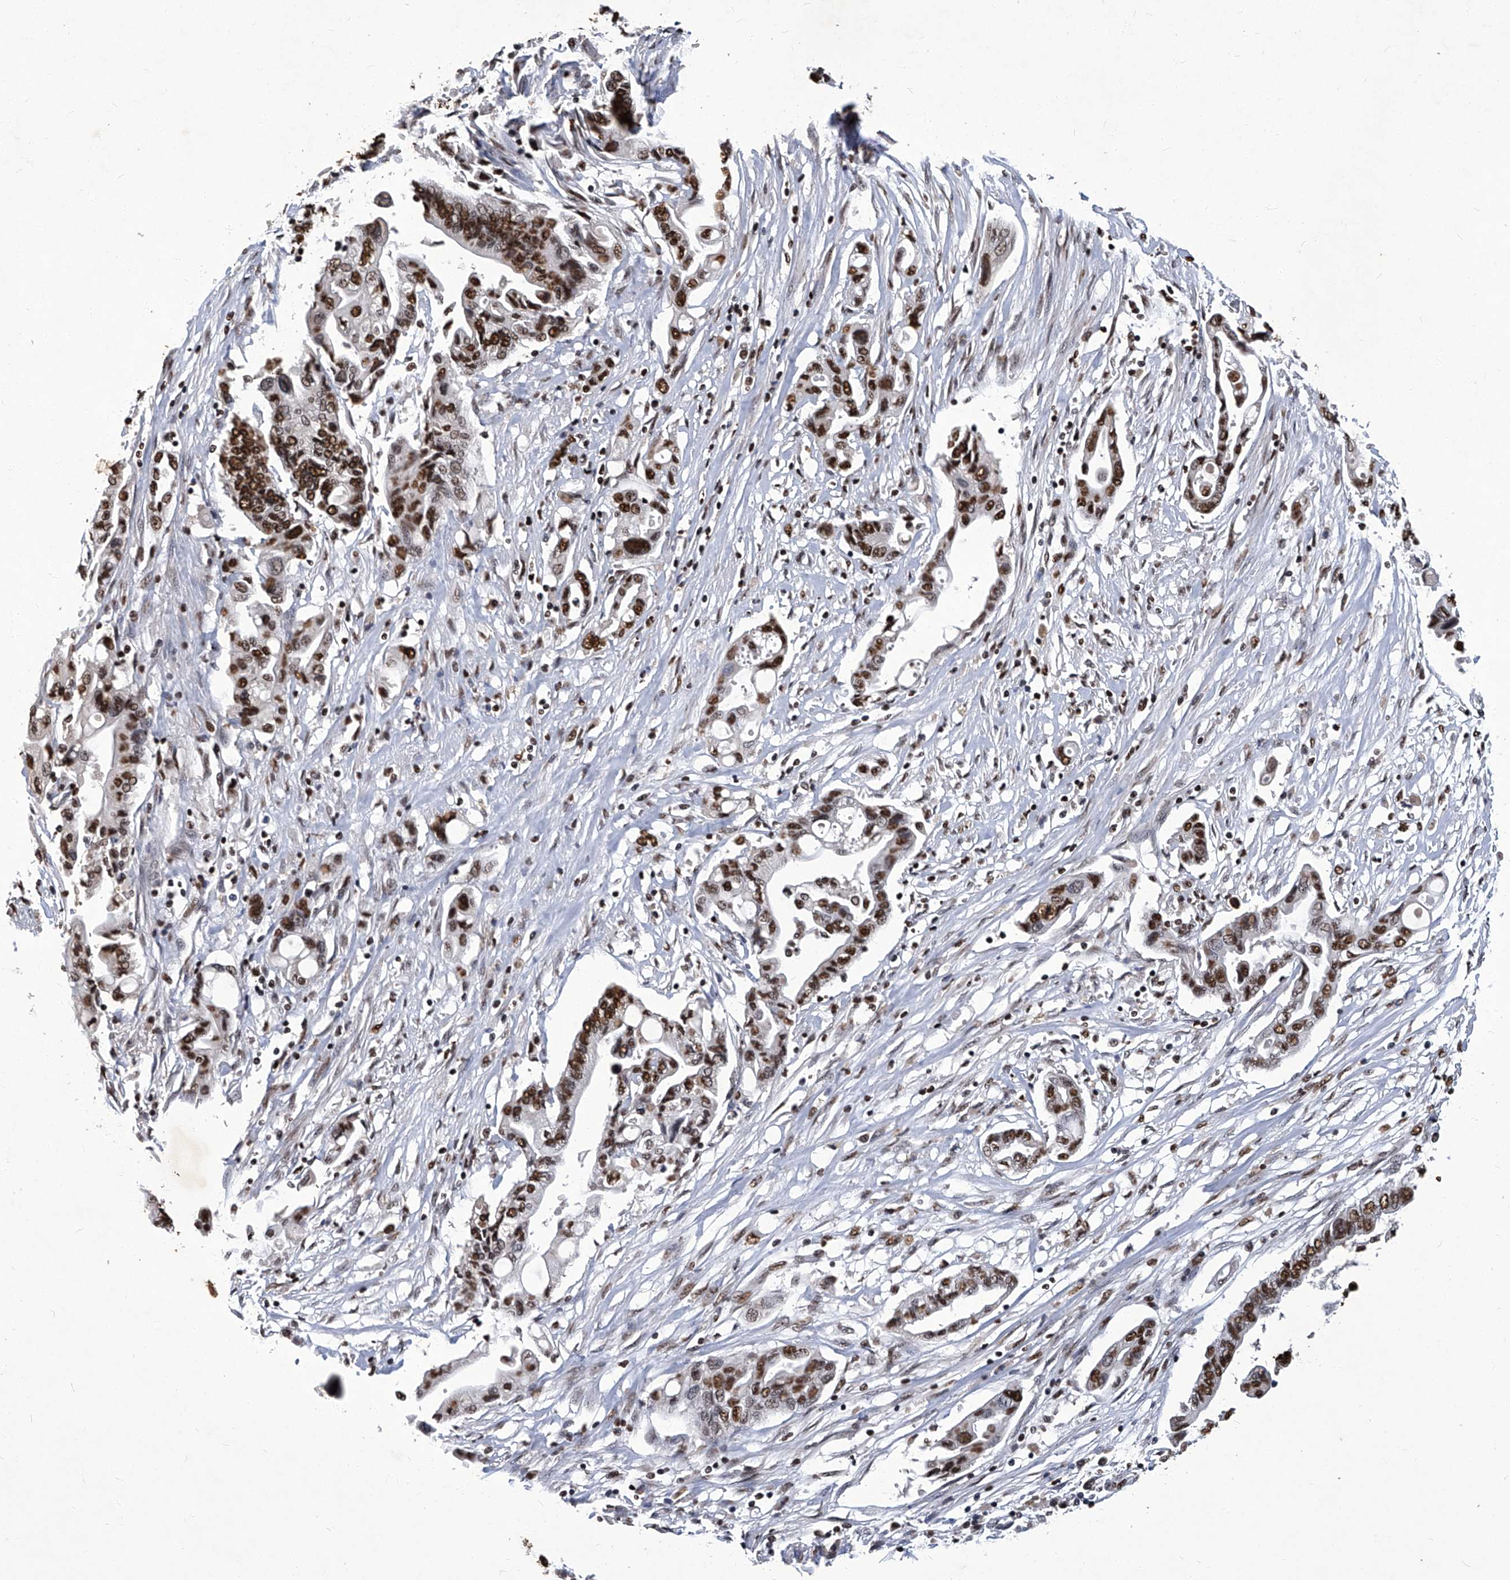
{"staining": {"intensity": "strong", "quantity": ">75%", "location": "nuclear"}, "tissue": "pancreatic cancer", "cell_type": "Tumor cells", "image_type": "cancer", "snomed": [{"axis": "morphology", "description": "Adenocarcinoma, NOS"}, {"axis": "topography", "description": "Pancreas"}], "caption": "Pancreatic adenocarcinoma stained with DAB (3,3'-diaminobenzidine) immunohistochemistry displays high levels of strong nuclear expression in approximately >75% of tumor cells. (DAB (3,3'-diaminobenzidine) IHC, brown staining for protein, blue staining for nuclei).", "gene": "HBP1", "patient": {"sex": "female", "age": 57}}